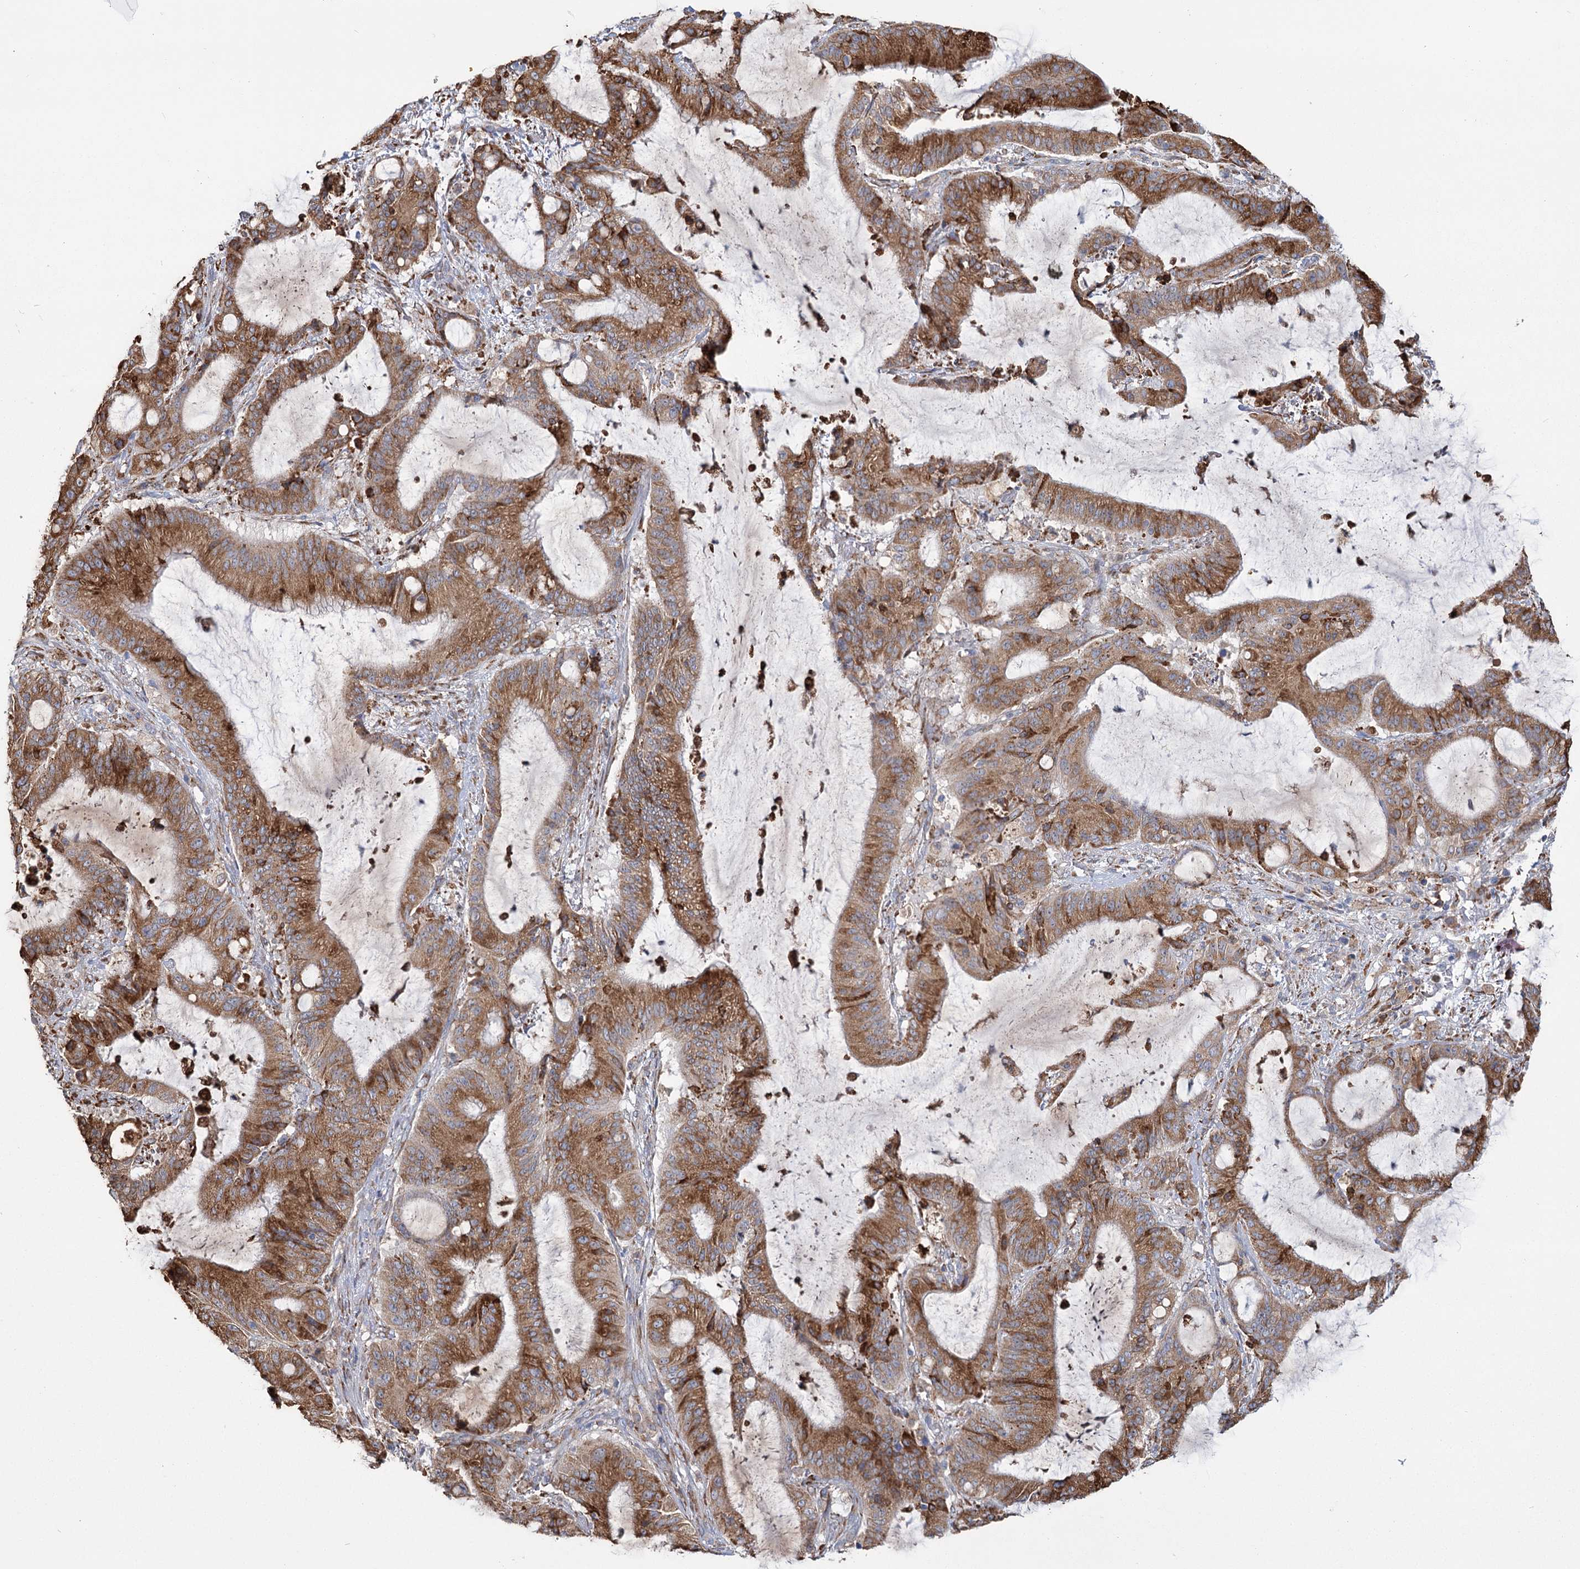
{"staining": {"intensity": "moderate", "quantity": ">75%", "location": "cytoplasmic/membranous"}, "tissue": "liver cancer", "cell_type": "Tumor cells", "image_type": "cancer", "snomed": [{"axis": "morphology", "description": "Normal tissue, NOS"}, {"axis": "morphology", "description": "Cholangiocarcinoma"}, {"axis": "topography", "description": "Liver"}, {"axis": "topography", "description": "Peripheral nerve tissue"}], "caption": "This photomicrograph displays cholangiocarcinoma (liver) stained with immunohistochemistry to label a protein in brown. The cytoplasmic/membranous of tumor cells show moderate positivity for the protein. Nuclei are counter-stained blue.", "gene": "ZCCHC9", "patient": {"sex": "female", "age": 73}}